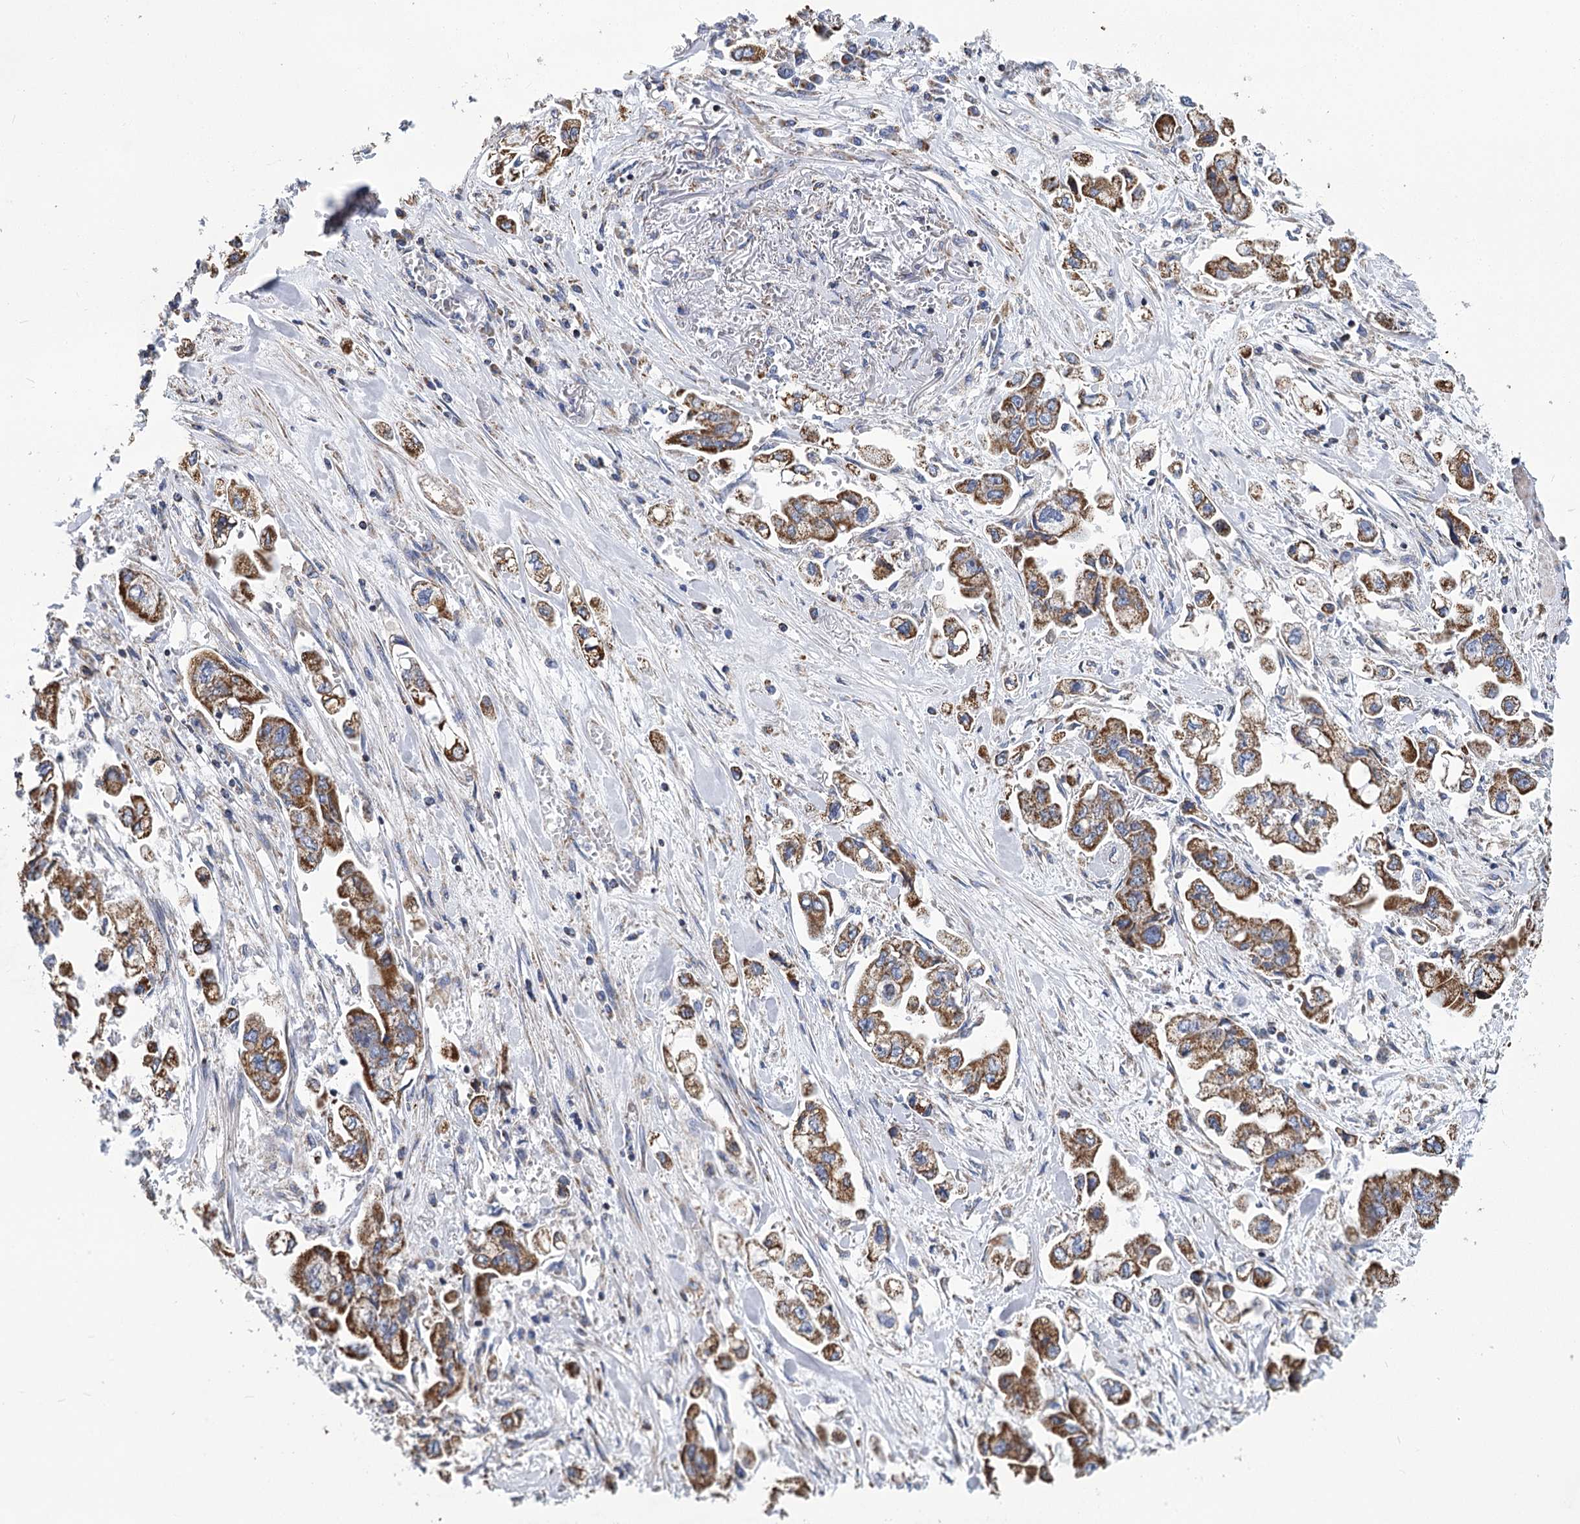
{"staining": {"intensity": "strong", "quantity": ">75%", "location": "cytoplasmic/membranous"}, "tissue": "stomach cancer", "cell_type": "Tumor cells", "image_type": "cancer", "snomed": [{"axis": "morphology", "description": "Adenocarcinoma, NOS"}, {"axis": "topography", "description": "Stomach"}], "caption": "Protein staining demonstrates strong cytoplasmic/membranous positivity in about >75% of tumor cells in stomach cancer.", "gene": "CCDC73", "patient": {"sex": "male", "age": 62}}